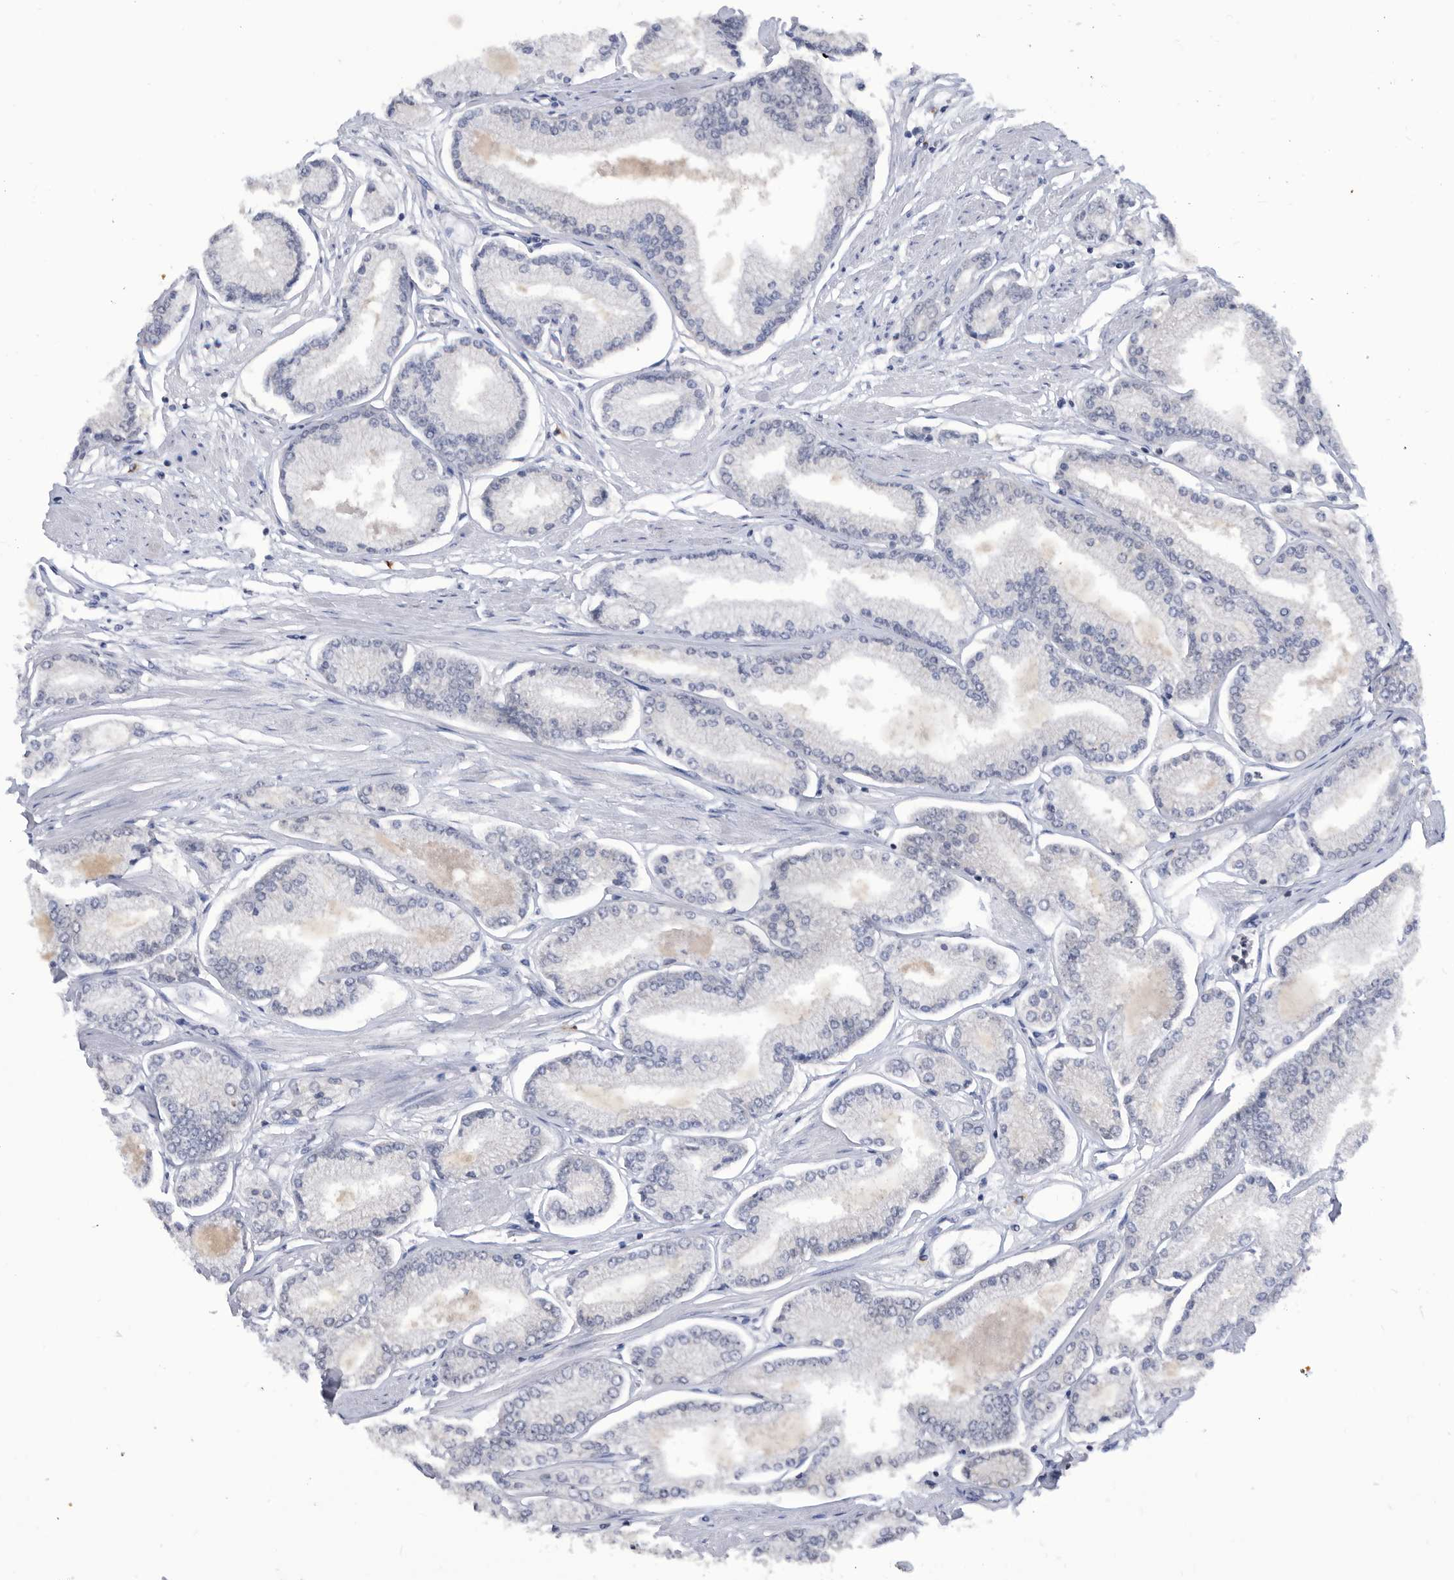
{"staining": {"intensity": "negative", "quantity": "none", "location": "none"}, "tissue": "prostate cancer", "cell_type": "Tumor cells", "image_type": "cancer", "snomed": [{"axis": "morphology", "description": "Adenocarcinoma, Low grade"}, {"axis": "topography", "description": "Prostate"}], "caption": "Immunohistochemistry (IHC) of human prostate cancer (adenocarcinoma (low-grade)) shows no staining in tumor cells.", "gene": "TSTD1", "patient": {"sex": "male", "age": 52}}